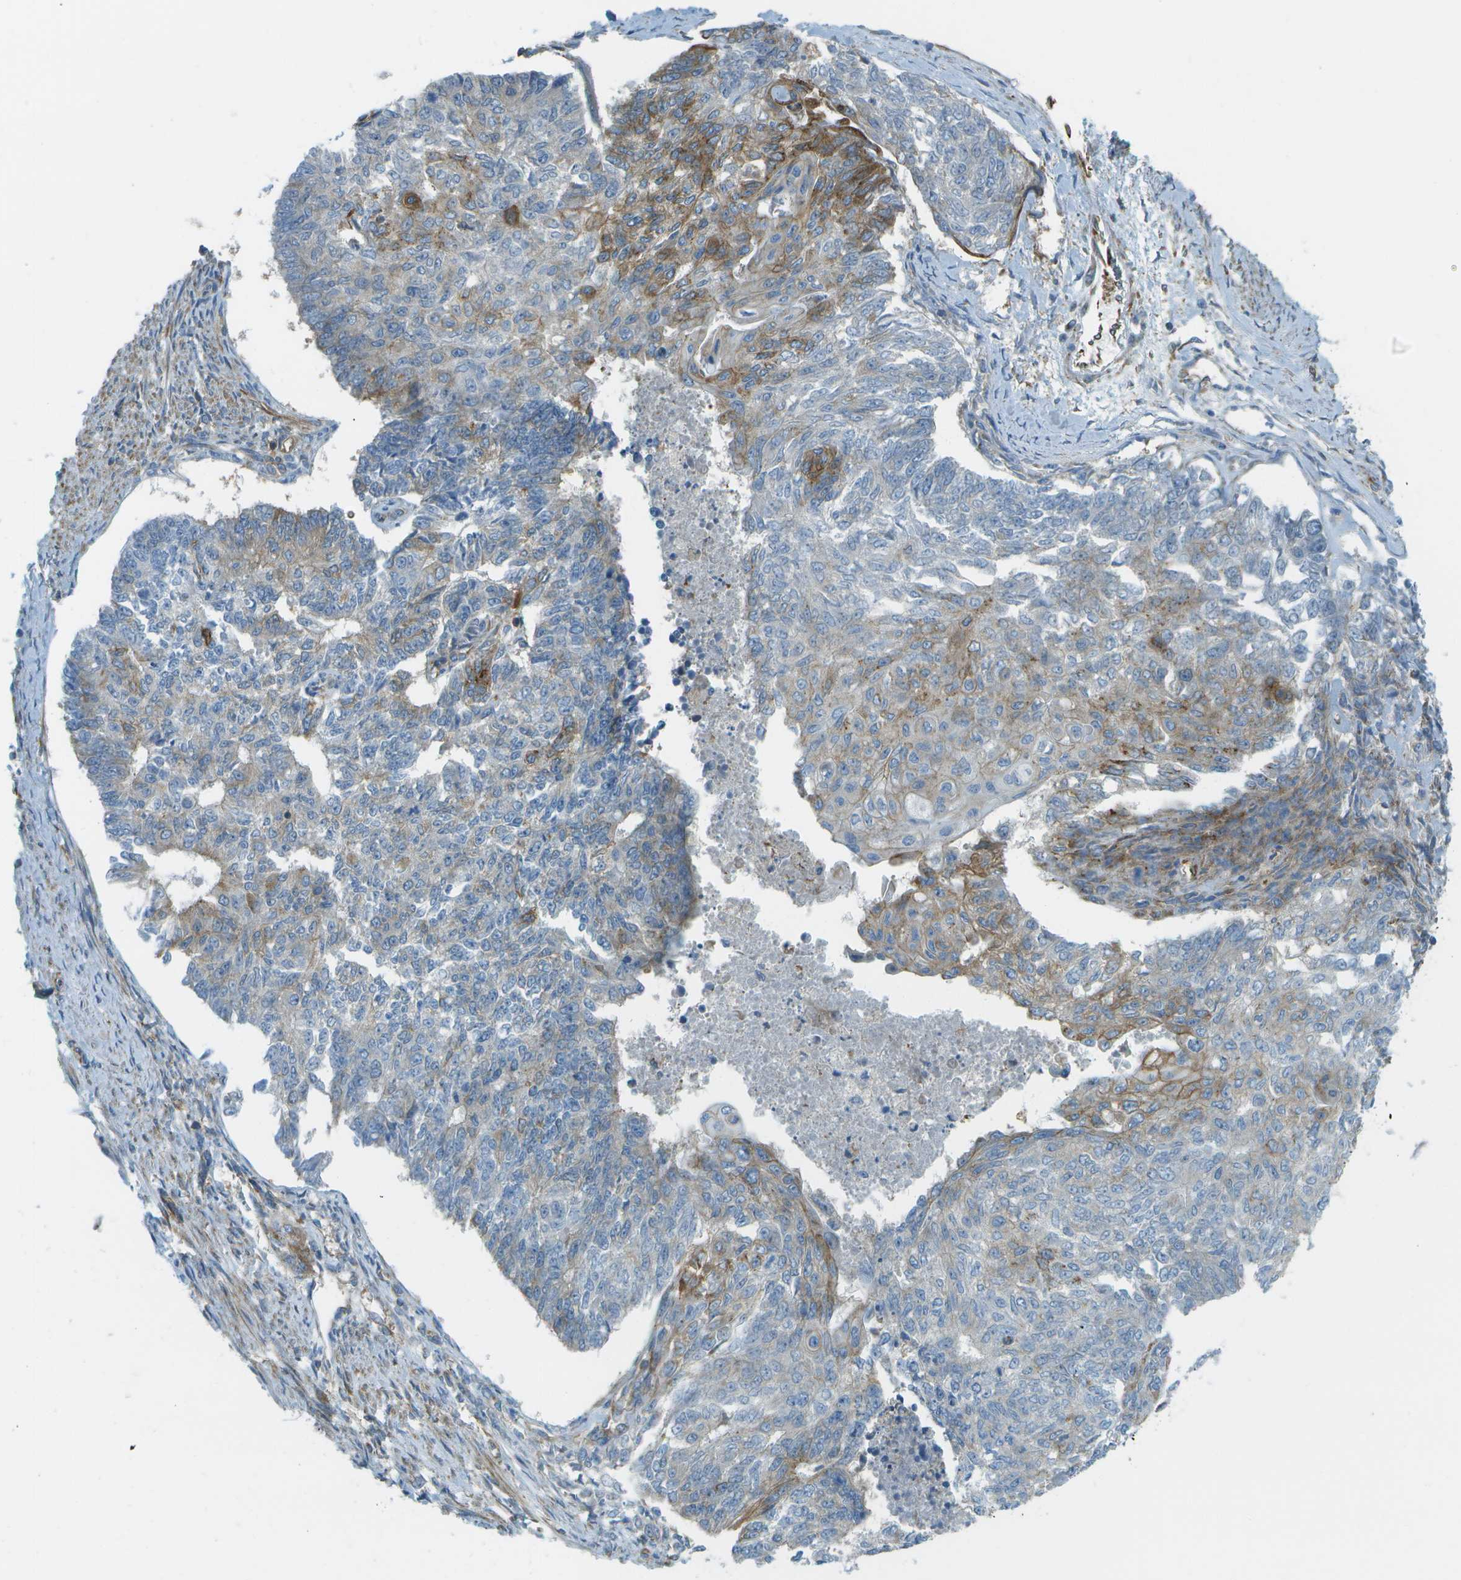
{"staining": {"intensity": "moderate", "quantity": "<25%", "location": "cytoplasmic/membranous"}, "tissue": "endometrial cancer", "cell_type": "Tumor cells", "image_type": "cancer", "snomed": [{"axis": "morphology", "description": "Adenocarcinoma, NOS"}, {"axis": "topography", "description": "Endometrium"}], "caption": "Immunohistochemistry (IHC) micrograph of neoplastic tissue: human endometrial cancer (adenocarcinoma) stained using immunohistochemistry (IHC) displays low levels of moderate protein expression localized specifically in the cytoplasmic/membranous of tumor cells, appearing as a cytoplasmic/membranous brown color.", "gene": "WNK2", "patient": {"sex": "female", "age": 32}}